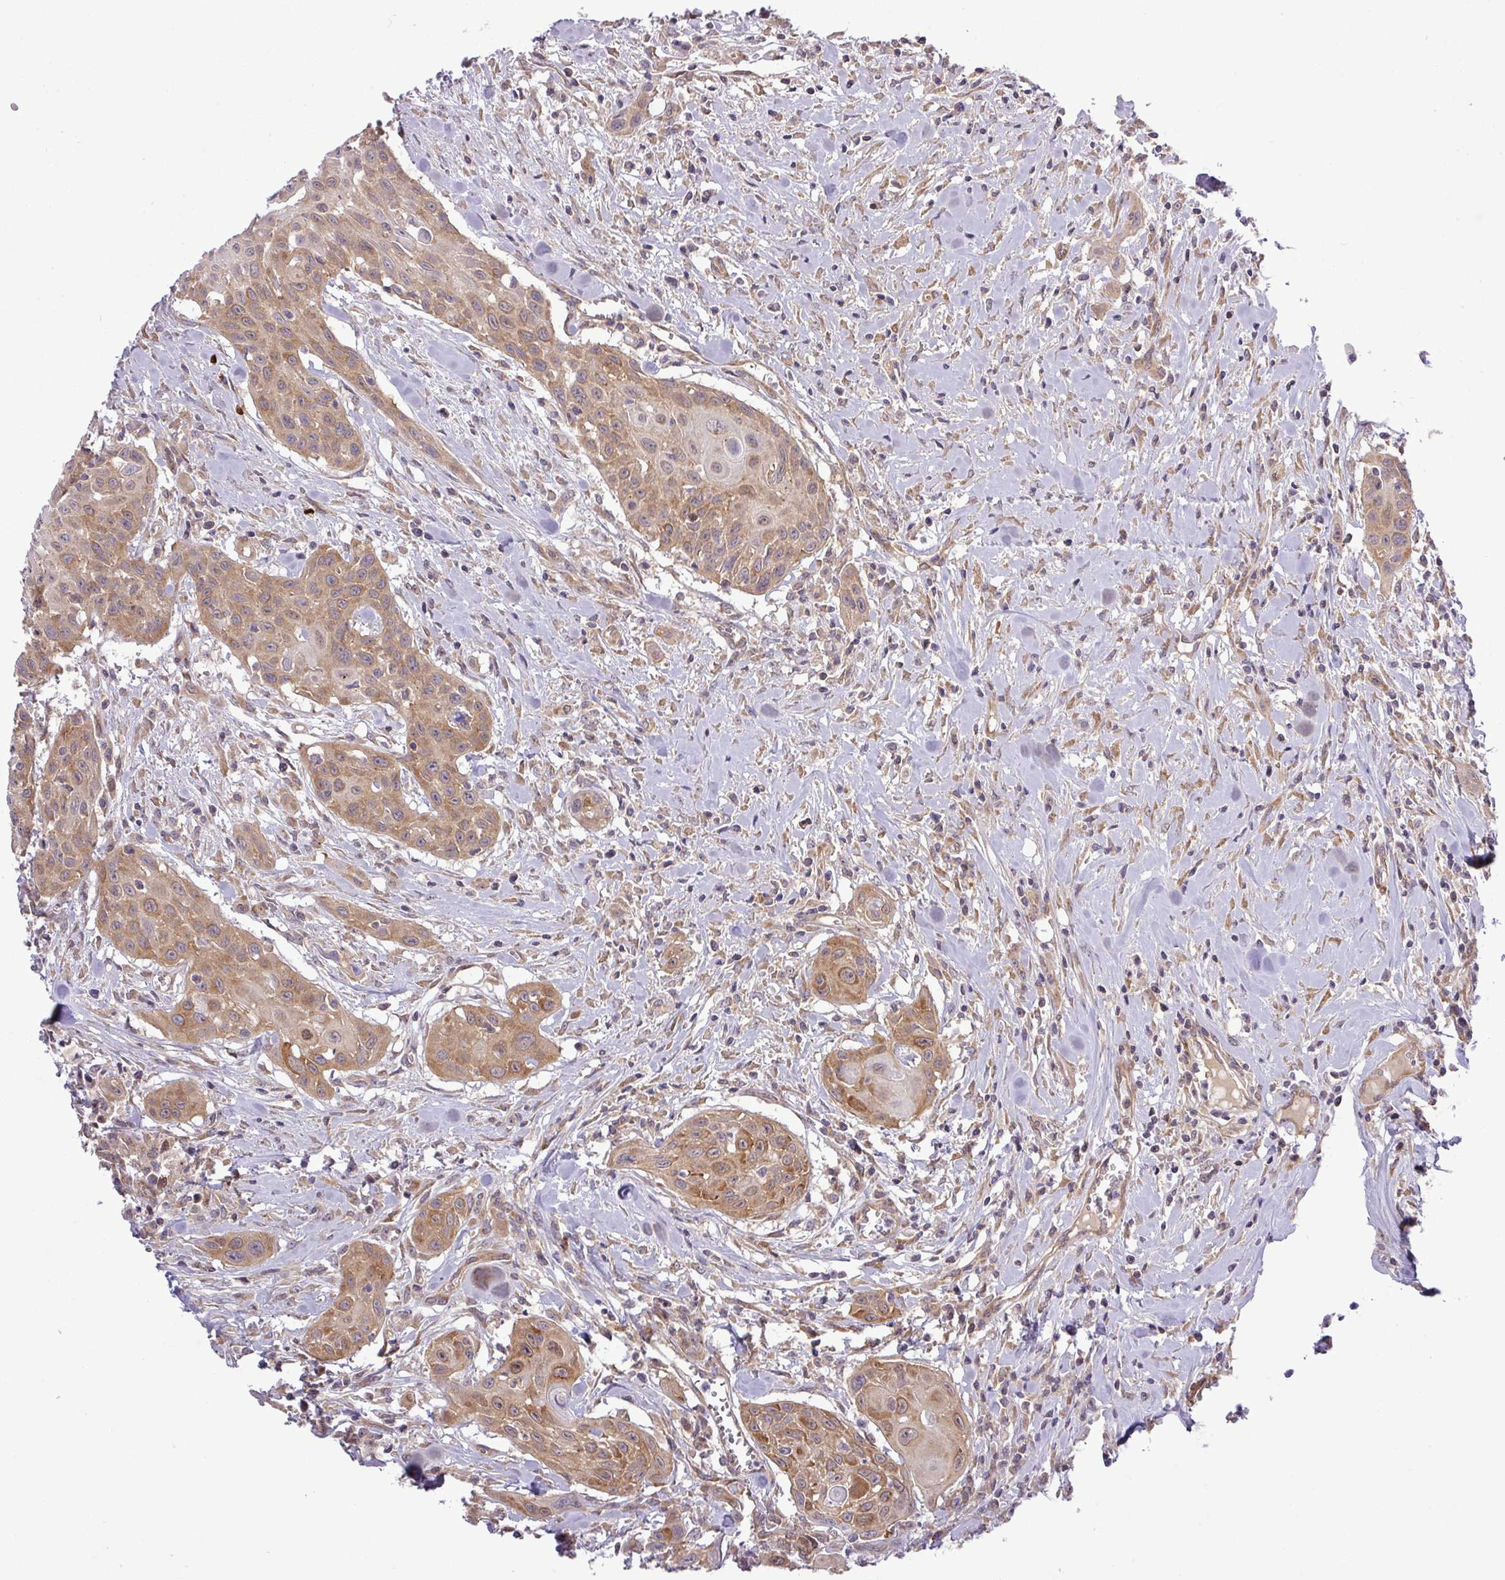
{"staining": {"intensity": "moderate", "quantity": ">75%", "location": "cytoplasmic/membranous"}, "tissue": "head and neck cancer", "cell_type": "Tumor cells", "image_type": "cancer", "snomed": [{"axis": "morphology", "description": "Squamous cell carcinoma, NOS"}, {"axis": "topography", "description": "Lymph node"}, {"axis": "topography", "description": "Salivary gland"}, {"axis": "topography", "description": "Head-Neck"}], "caption": "Brown immunohistochemical staining in head and neck squamous cell carcinoma demonstrates moderate cytoplasmic/membranous expression in about >75% of tumor cells.", "gene": "FAM222B", "patient": {"sex": "female", "age": 74}}